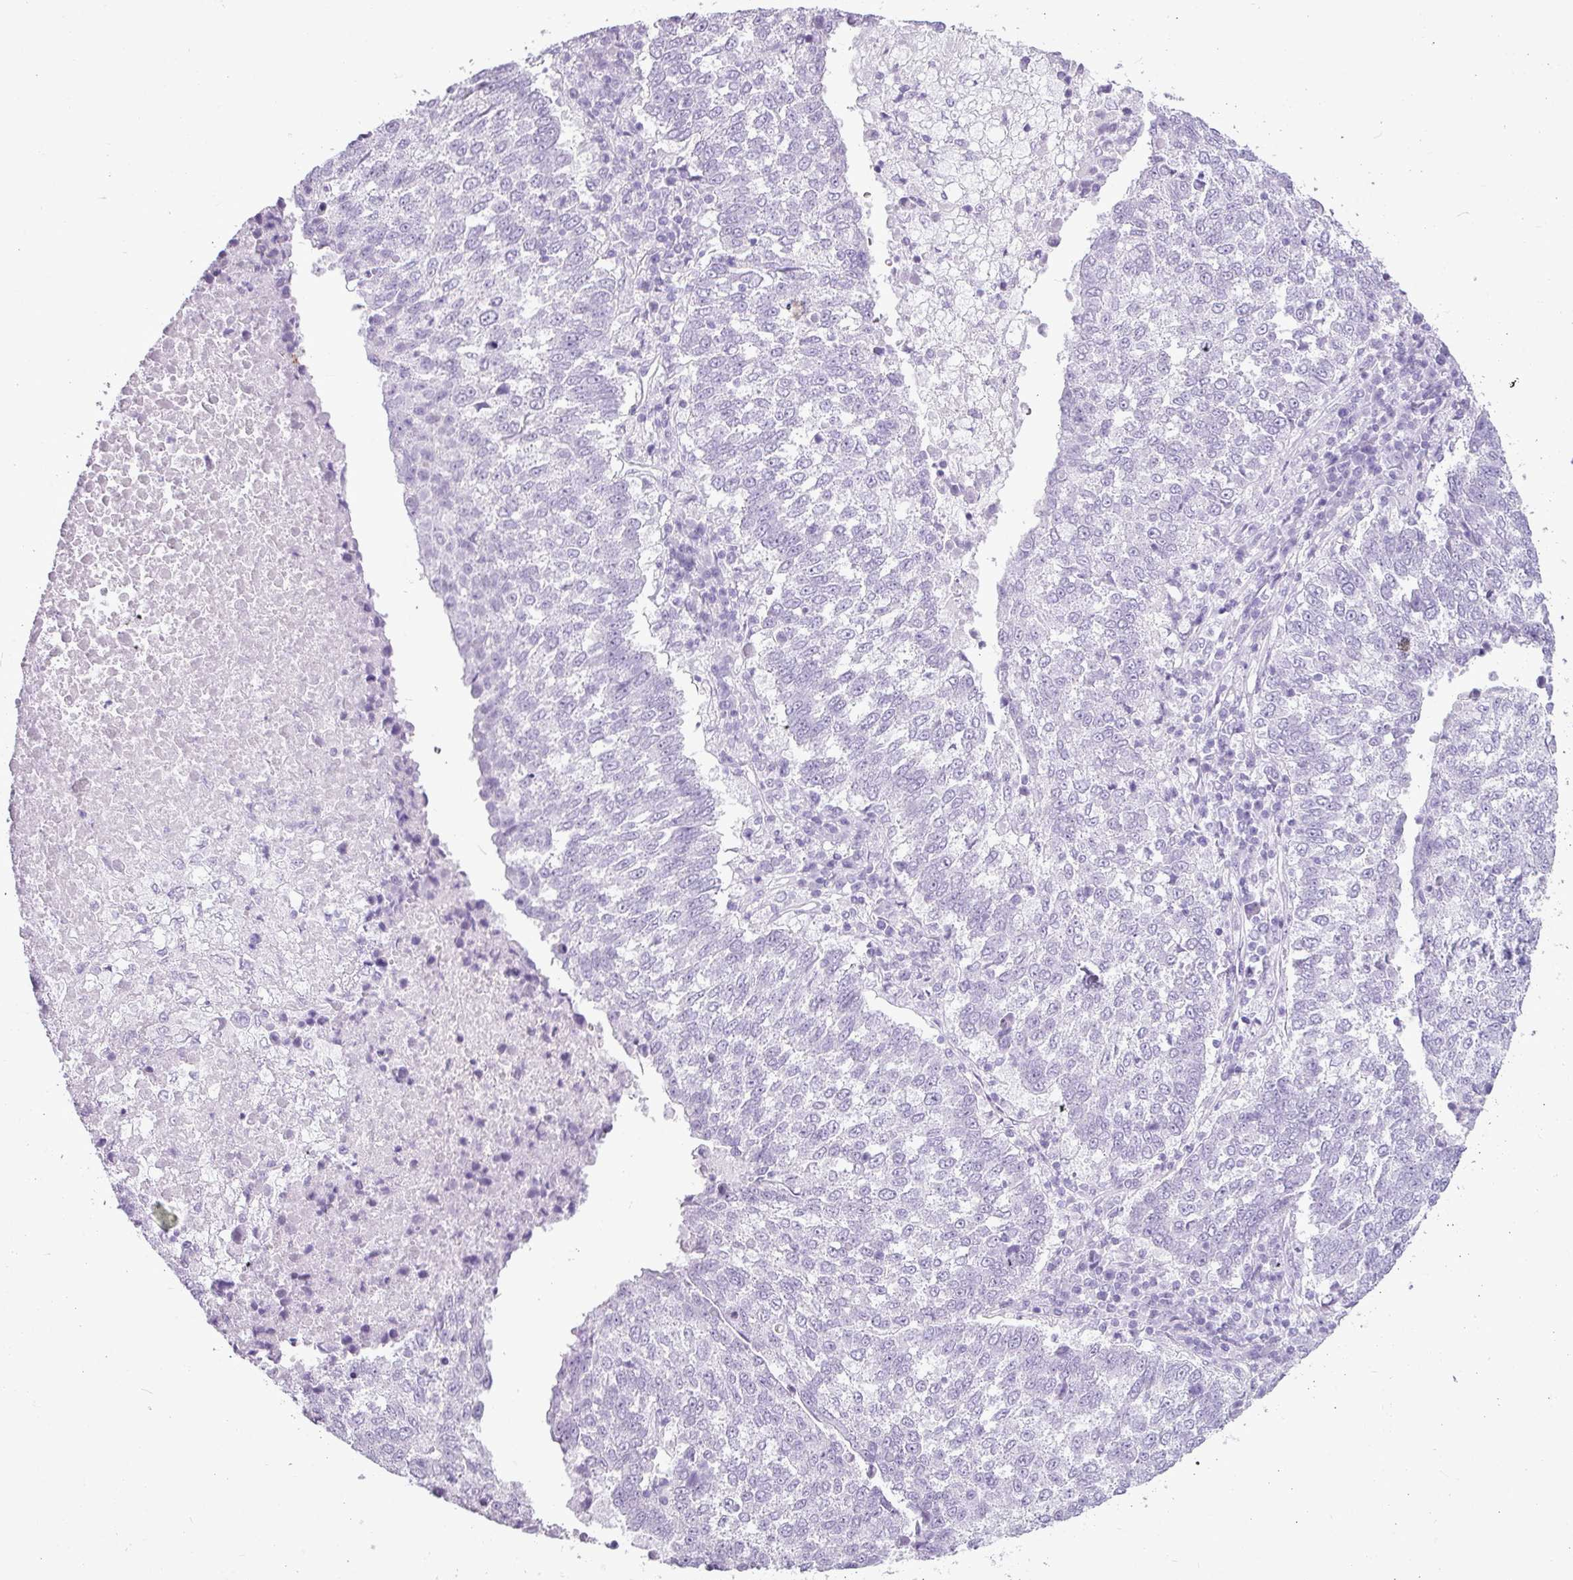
{"staining": {"intensity": "negative", "quantity": "none", "location": "none"}, "tissue": "lung cancer", "cell_type": "Tumor cells", "image_type": "cancer", "snomed": [{"axis": "morphology", "description": "Squamous cell carcinoma, NOS"}, {"axis": "topography", "description": "Lung"}], "caption": "Lung cancer was stained to show a protein in brown. There is no significant staining in tumor cells.", "gene": "AMY1B", "patient": {"sex": "male", "age": 73}}